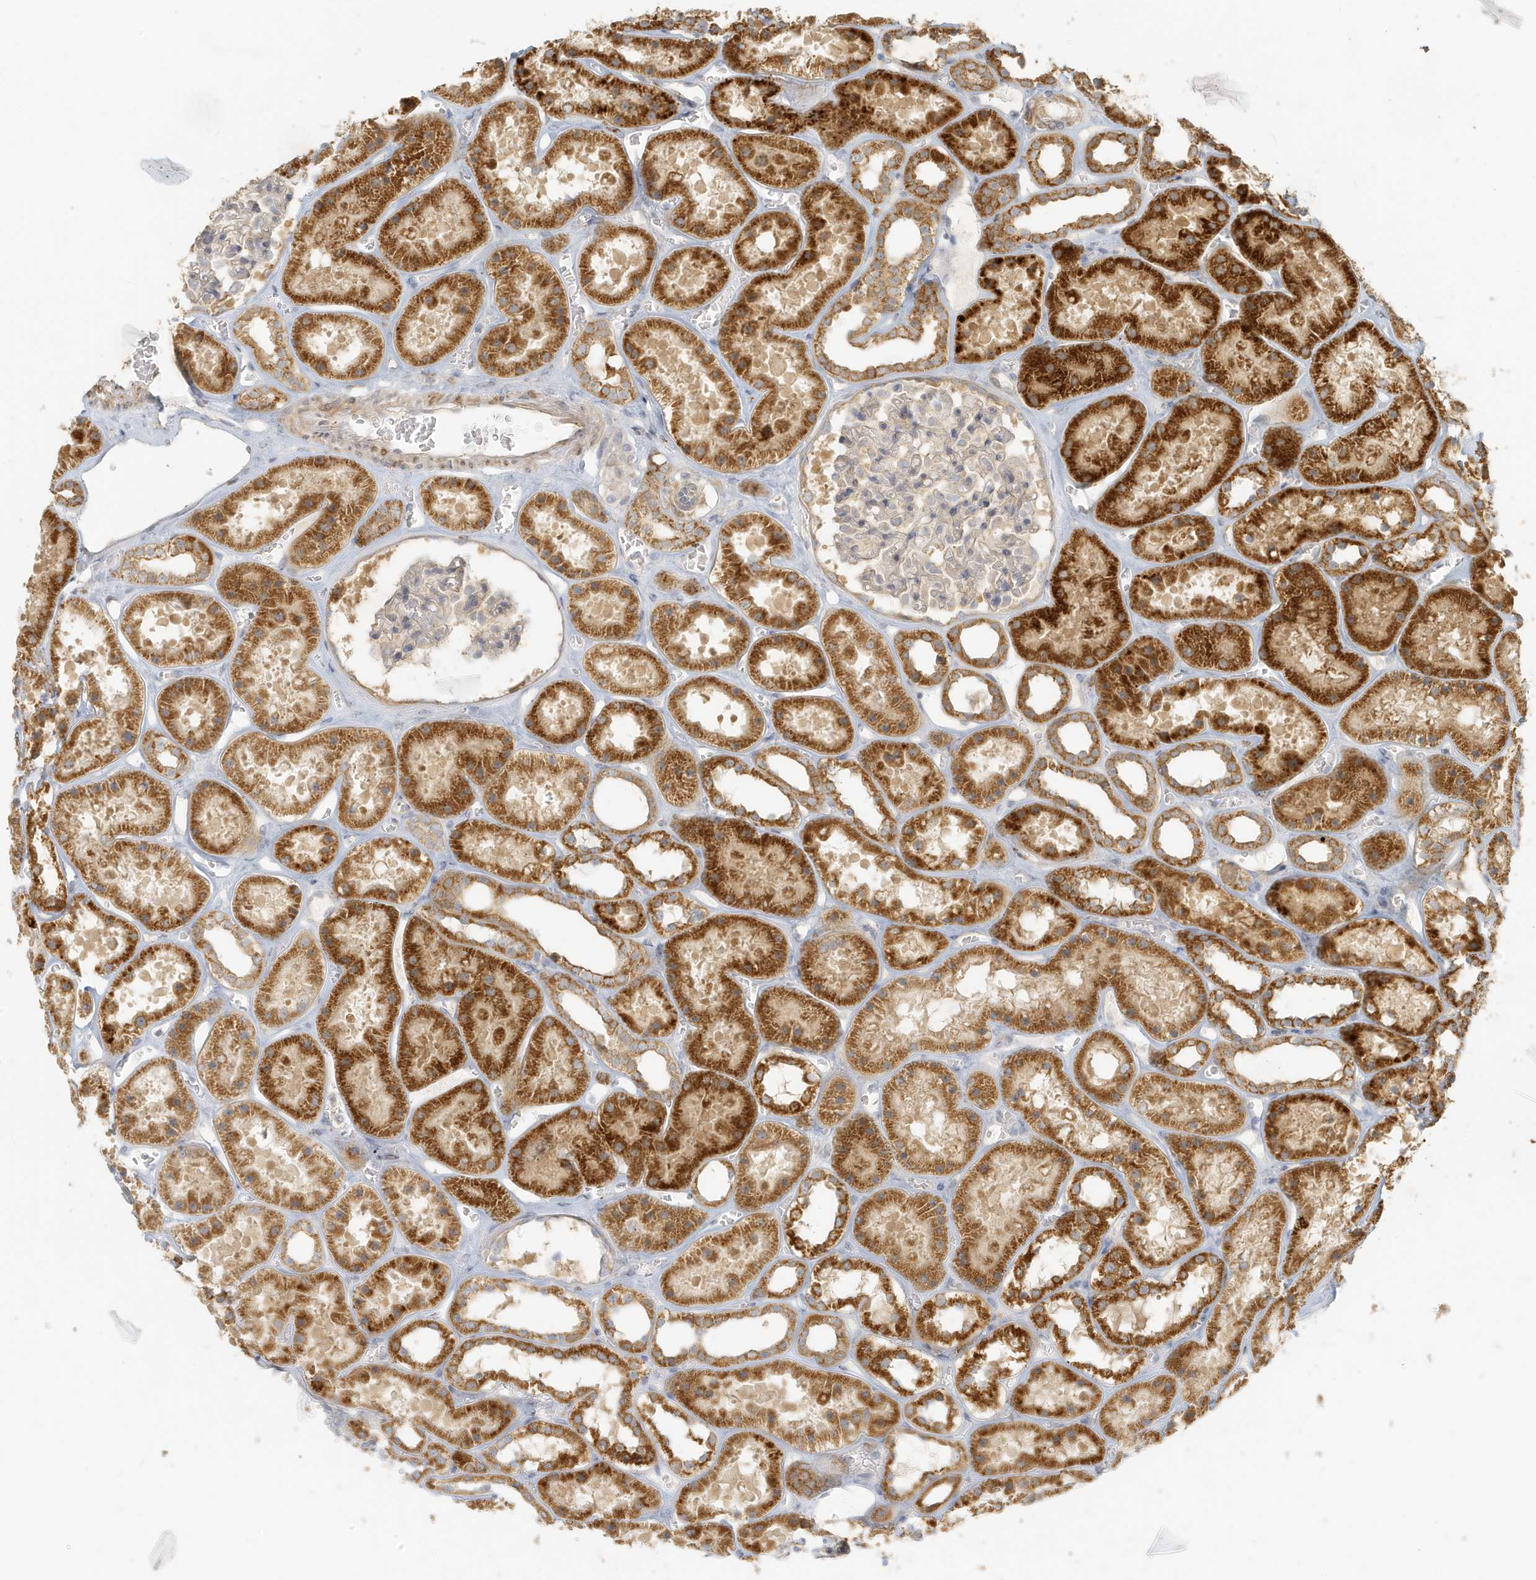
{"staining": {"intensity": "weak", "quantity": "<25%", "location": "cytoplasmic/membranous"}, "tissue": "kidney", "cell_type": "Cells in glomeruli", "image_type": "normal", "snomed": [{"axis": "morphology", "description": "Normal tissue, NOS"}, {"axis": "topography", "description": "Kidney"}], "caption": "Immunohistochemical staining of normal kidney reveals no significant expression in cells in glomeruli. (Stains: DAB (3,3'-diaminobenzidine) immunohistochemistry (IHC) with hematoxylin counter stain, Microscopy: brightfield microscopy at high magnification).", "gene": "MCOLN1", "patient": {"sex": "female", "age": 41}}